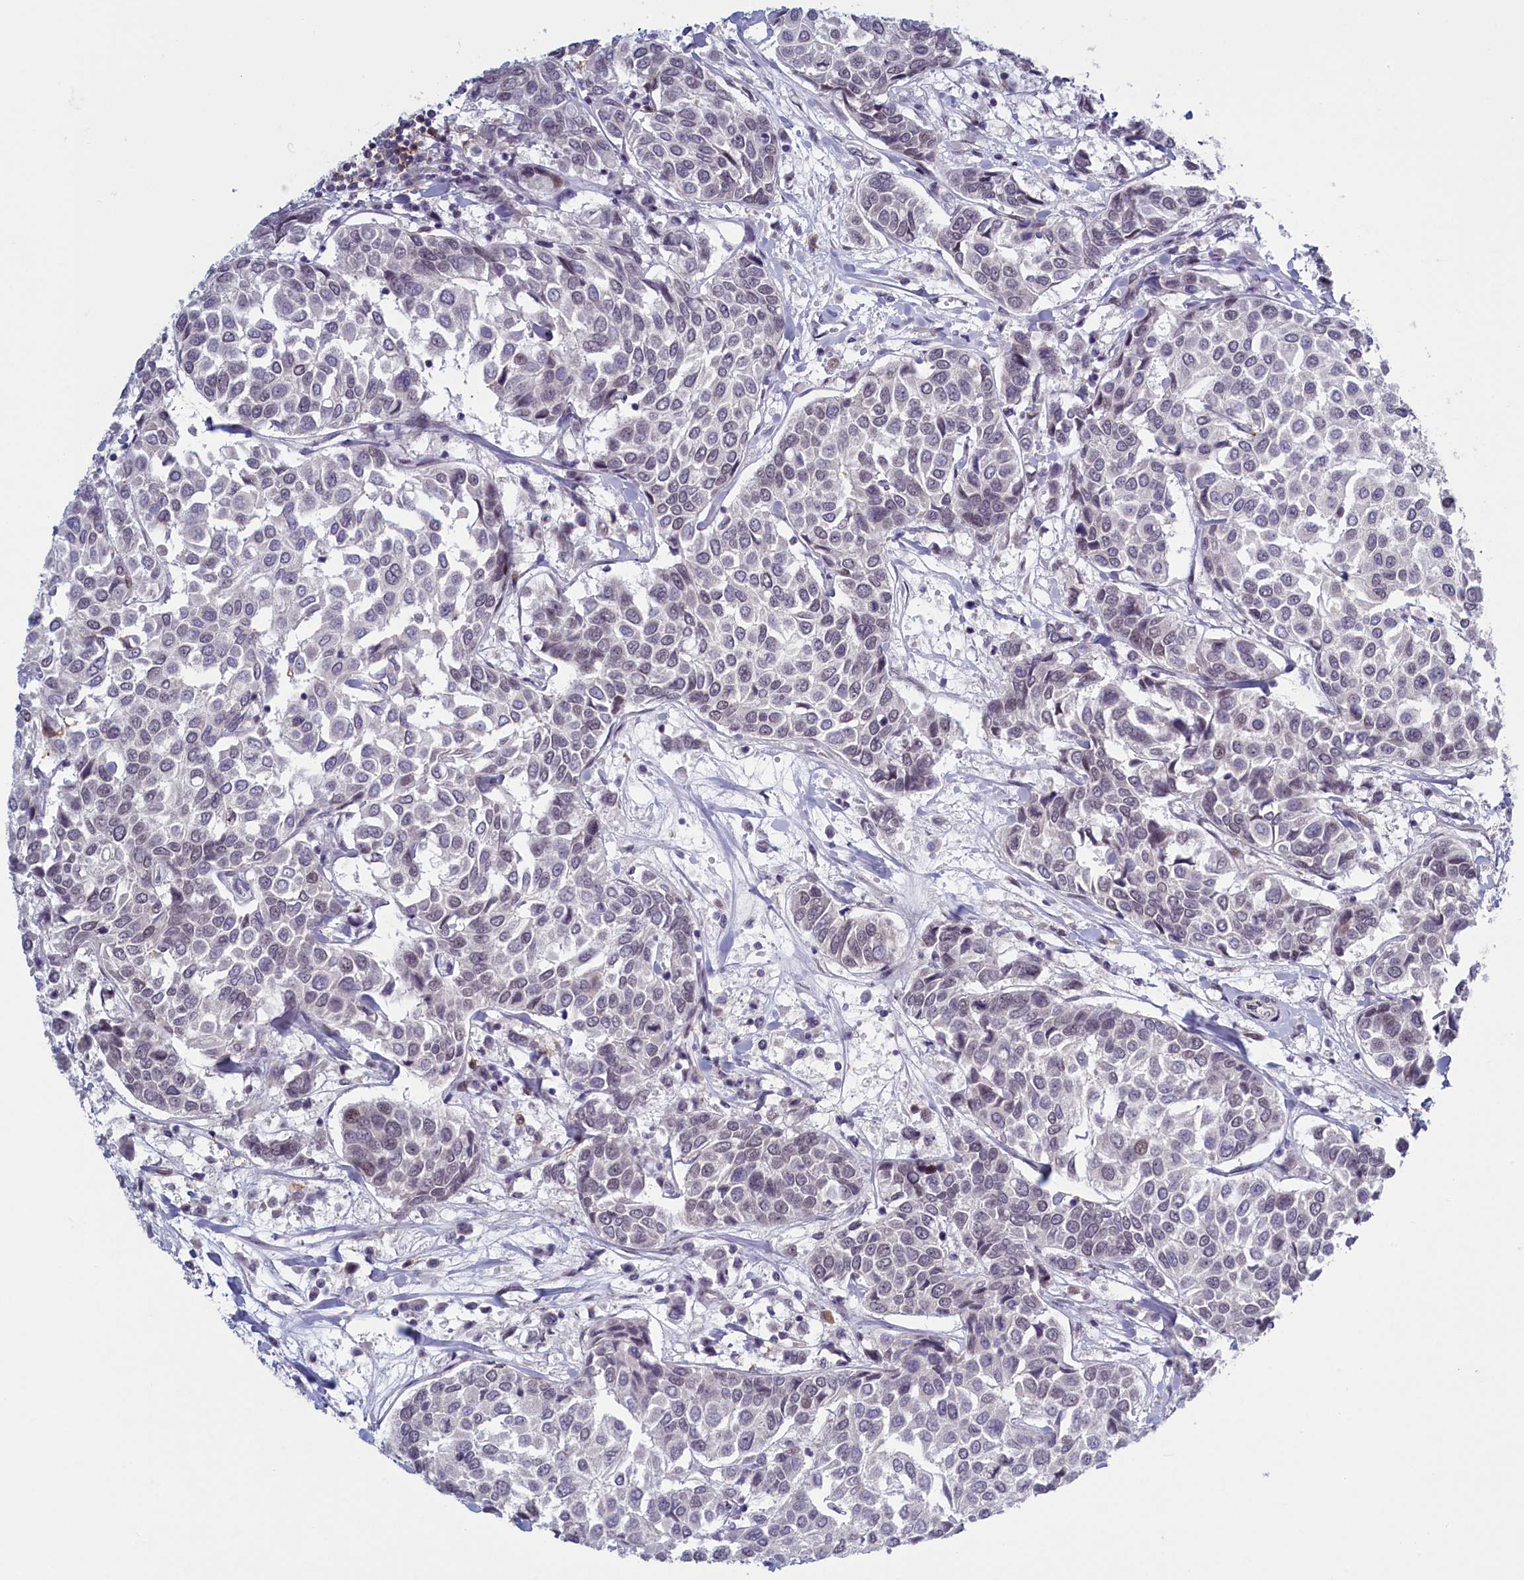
{"staining": {"intensity": "negative", "quantity": "none", "location": "none"}, "tissue": "breast cancer", "cell_type": "Tumor cells", "image_type": "cancer", "snomed": [{"axis": "morphology", "description": "Duct carcinoma"}, {"axis": "topography", "description": "Breast"}], "caption": "This micrograph is of breast intraductal carcinoma stained with immunohistochemistry to label a protein in brown with the nuclei are counter-stained blue. There is no staining in tumor cells.", "gene": "ATF7IP2", "patient": {"sex": "female", "age": 55}}